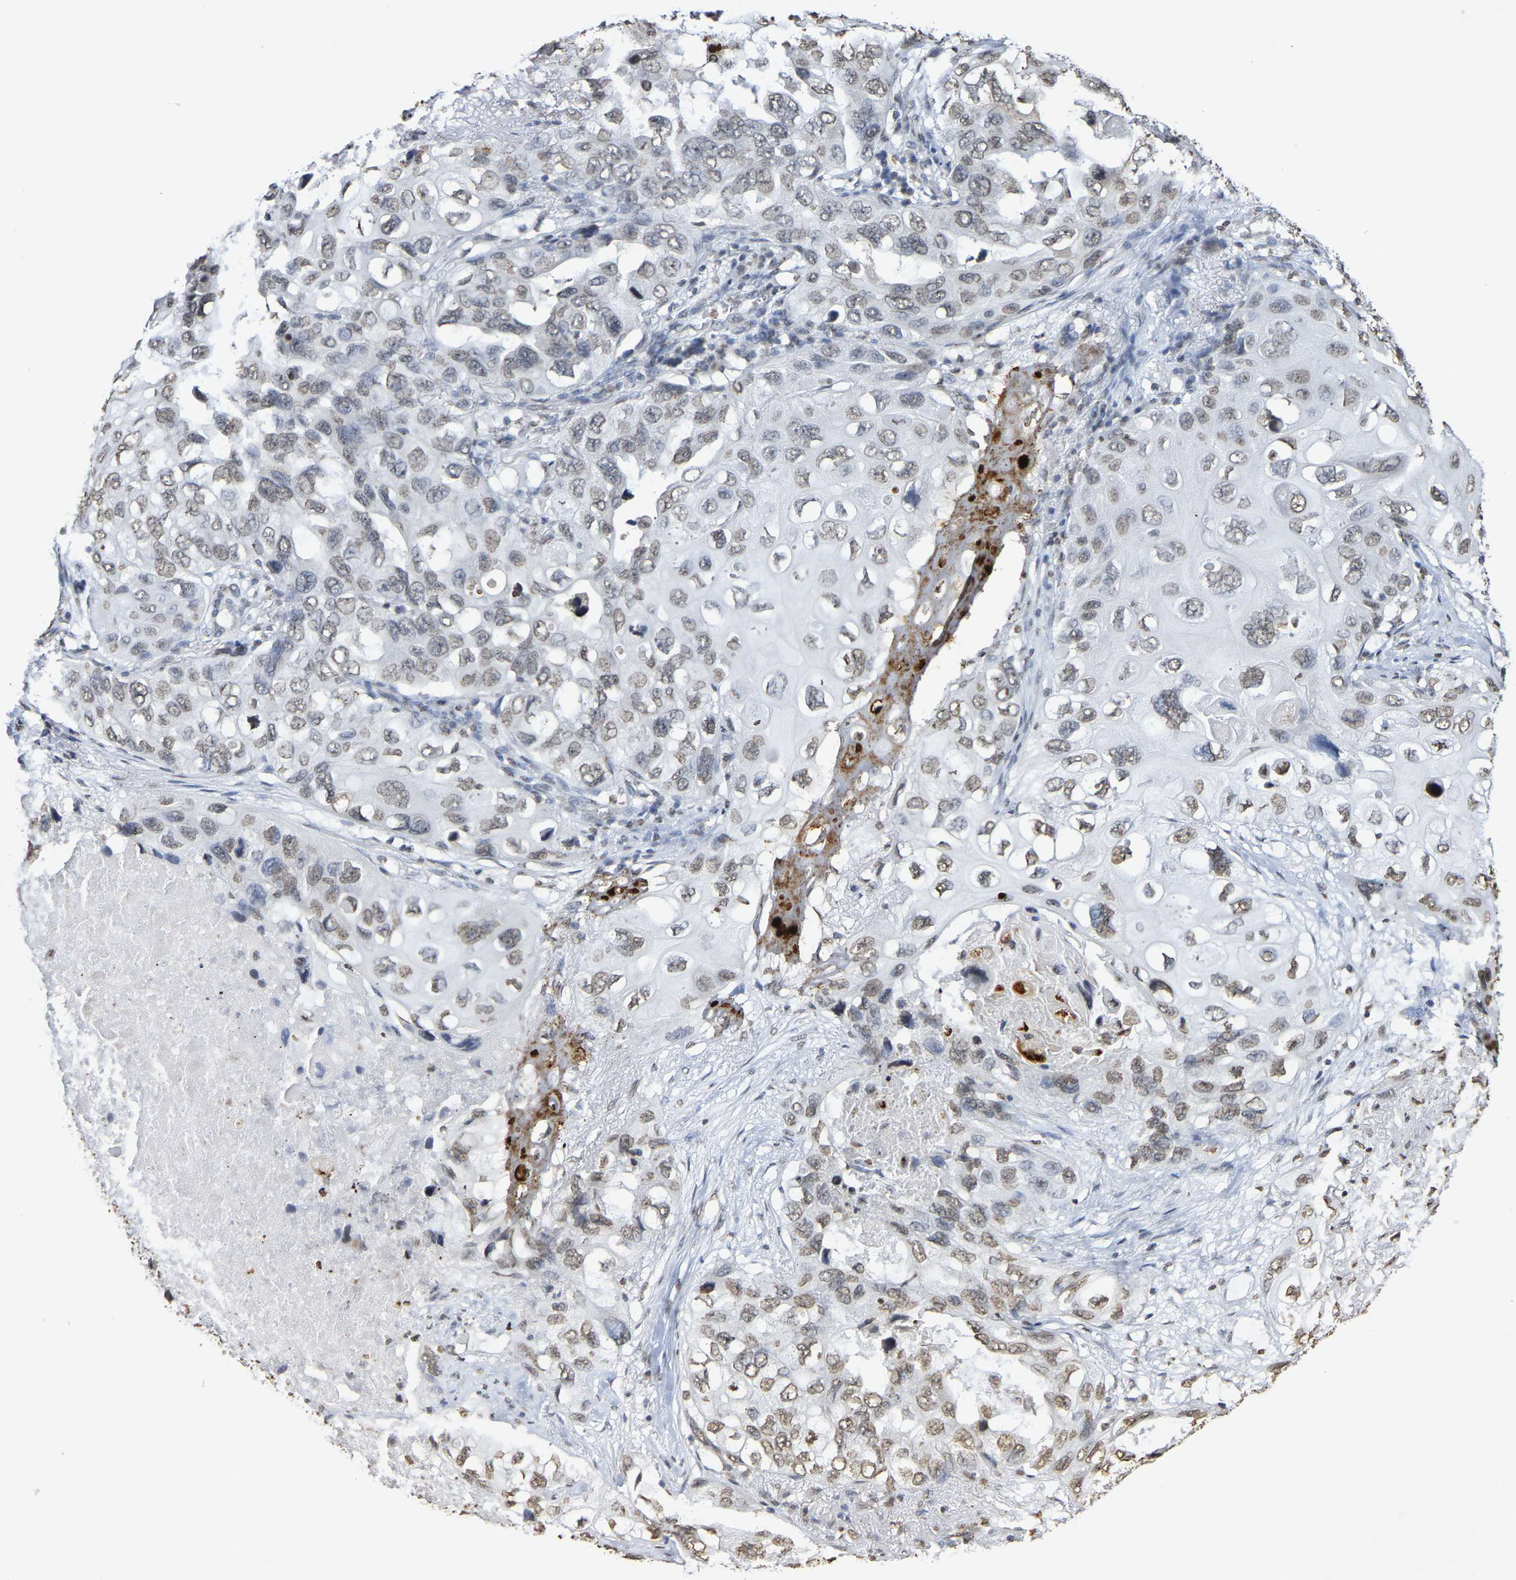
{"staining": {"intensity": "weak", "quantity": ">75%", "location": "nuclear"}, "tissue": "lung cancer", "cell_type": "Tumor cells", "image_type": "cancer", "snomed": [{"axis": "morphology", "description": "Squamous cell carcinoma, NOS"}, {"axis": "topography", "description": "Lung"}], "caption": "Immunohistochemical staining of human lung squamous cell carcinoma shows low levels of weak nuclear staining in approximately >75% of tumor cells.", "gene": "ATF4", "patient": {"sex": "female", "age": 73}}